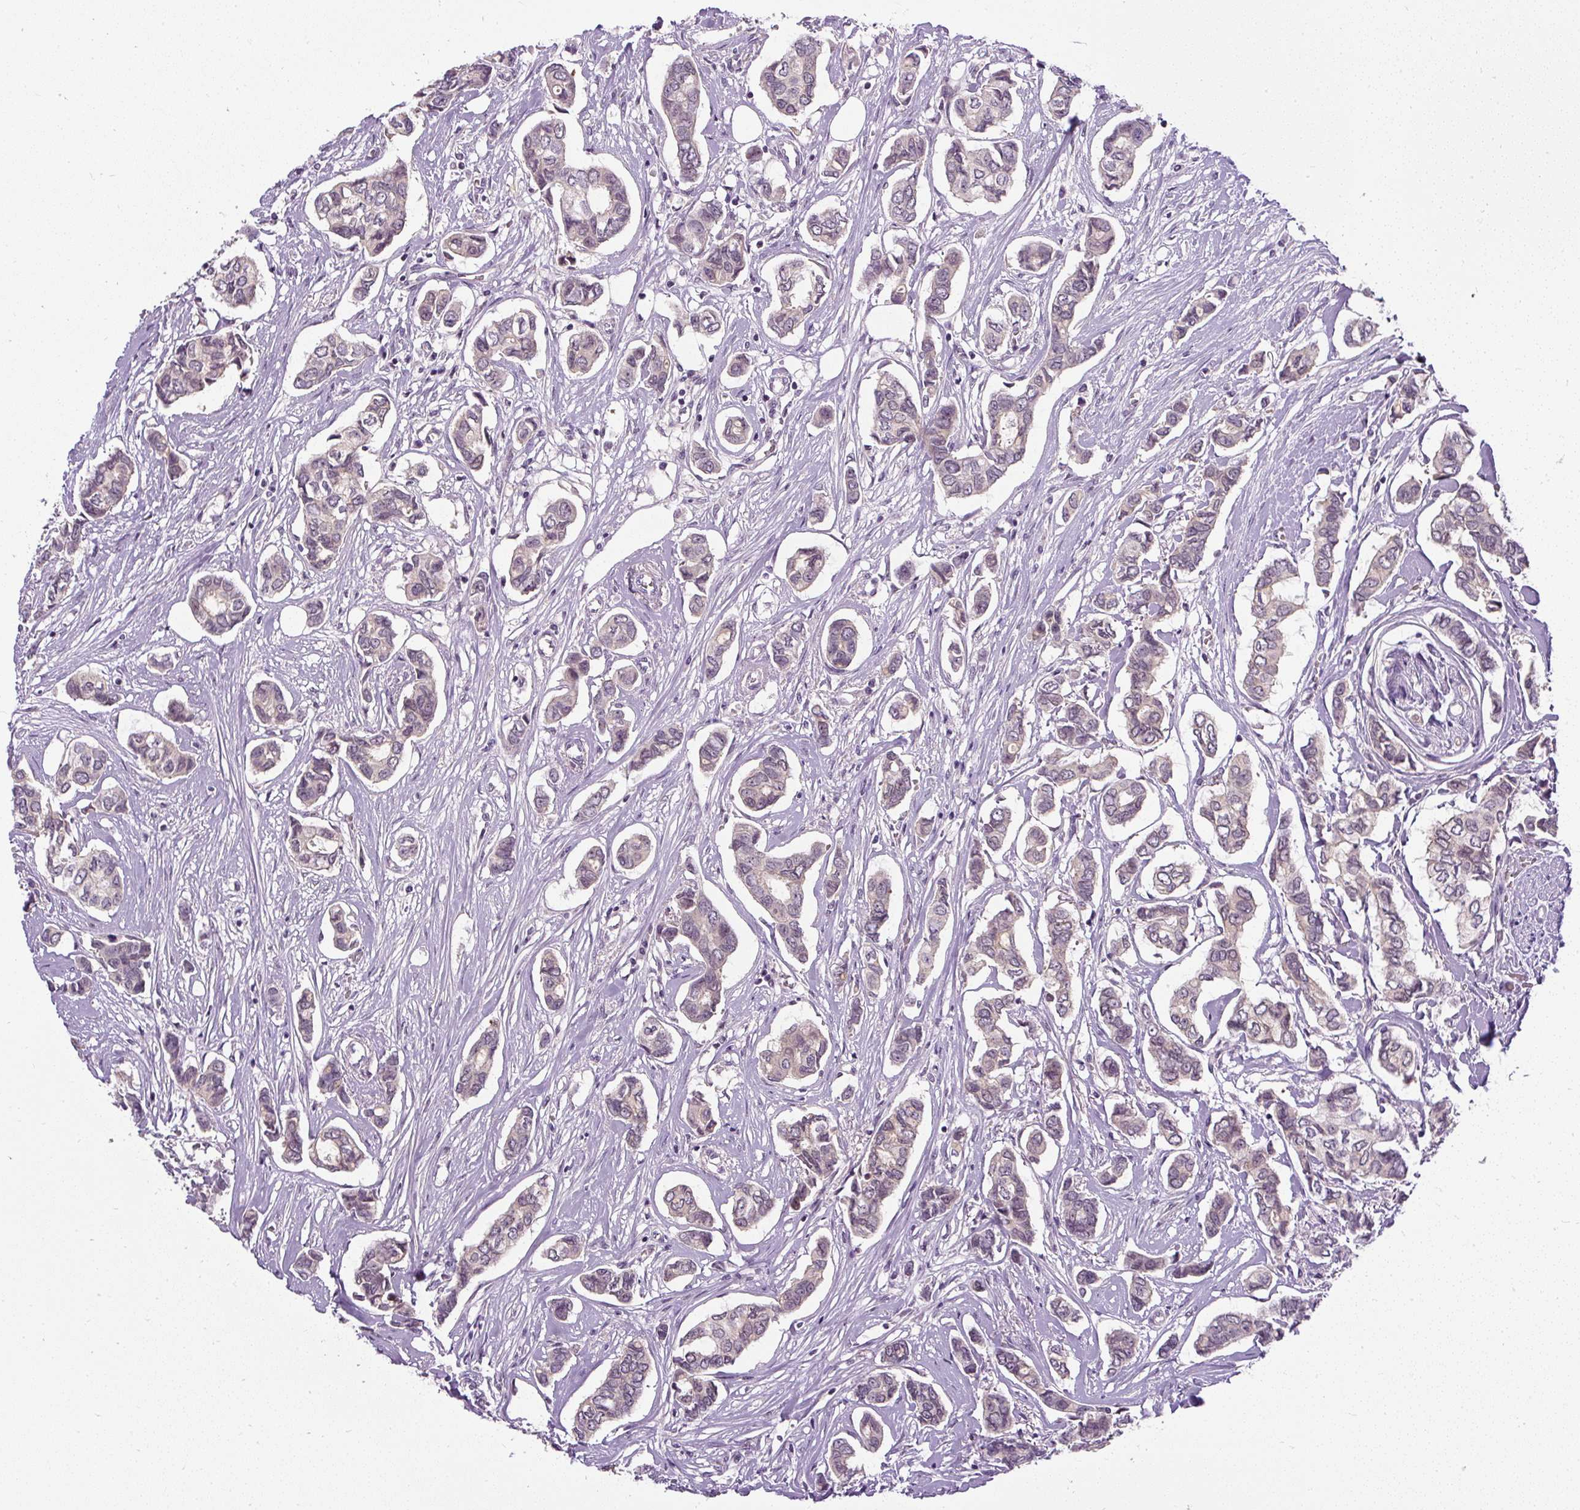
{"staining": {"intensity": "negative", "quantity": "none", "location": "none"}, "tissue": "breast cancer", "cell_type": "Tumor cells", "image_type": "cancer", "snomed": [{"axis": "morphology", "description": "Duct carcinoma"}, {"axis": "topography", "description": "Breast"}], "caption": "A high-resolution image shows IHC staining of infiltrating ductal carcinoma (breast), which exhibits no significant staining in tumor cells. The staining is performed using DAB brown chromogen with nuclei counter-stained in using hematoxylin.", "gene": "FAM117B", "patient": {"sex": "female", "age": 73}}